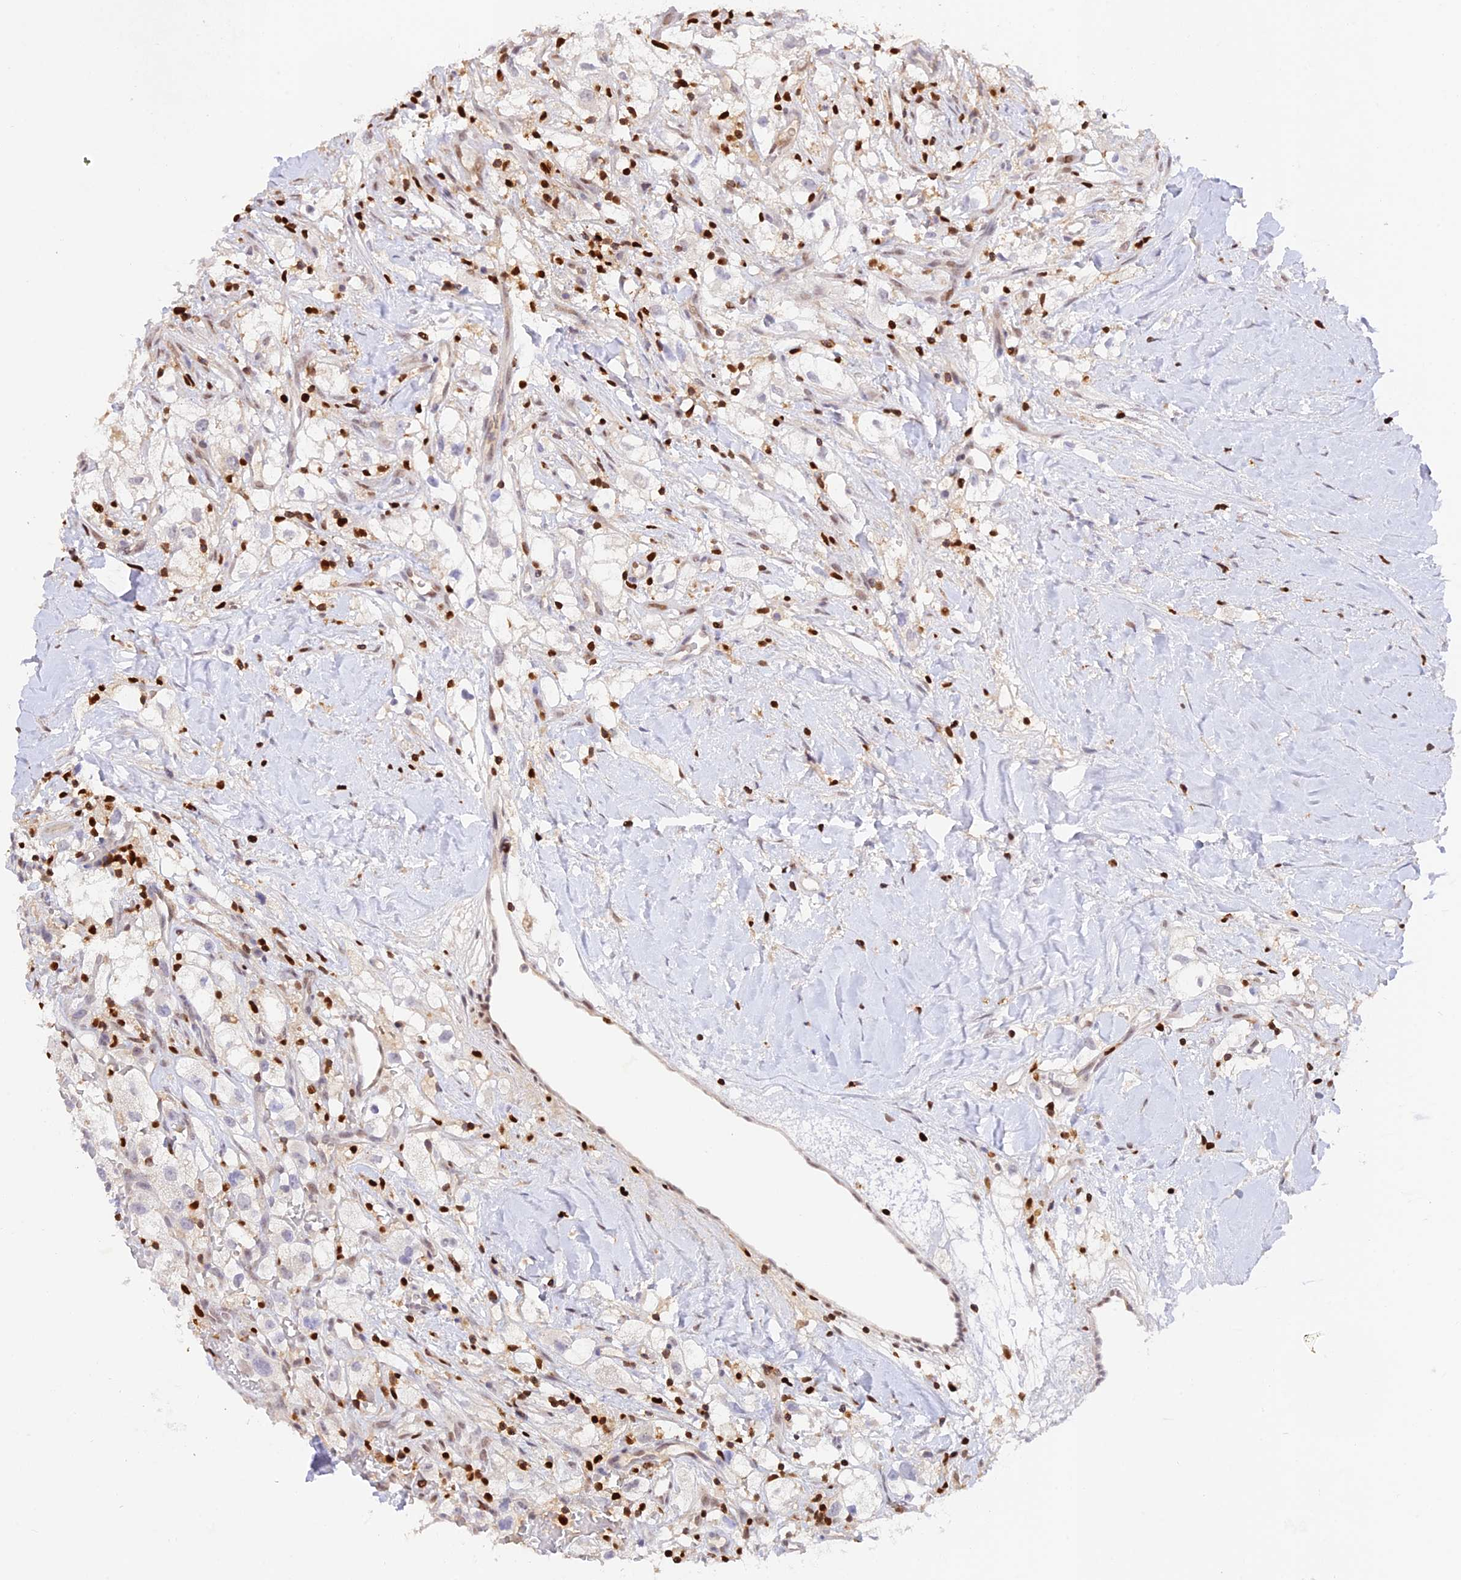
{"staining": {"intensity": "negative", "quantity": "none", "location": "none"}, "tissue": "renal cancer", "cell_type": "Tumor cells", "image_type": "cancer", "snomed": [{"axis": "morphology", "description": "Adenocarcinoma, NOS"}, {"axis": "topography", "description": "Kidney"}], "caption": "The micrograph demonstrates no significant positivity in tumor cells of adenocarcinoma (renal).", "gene": "DENND1C", "patient": {"sex": "male", "age": 59}}